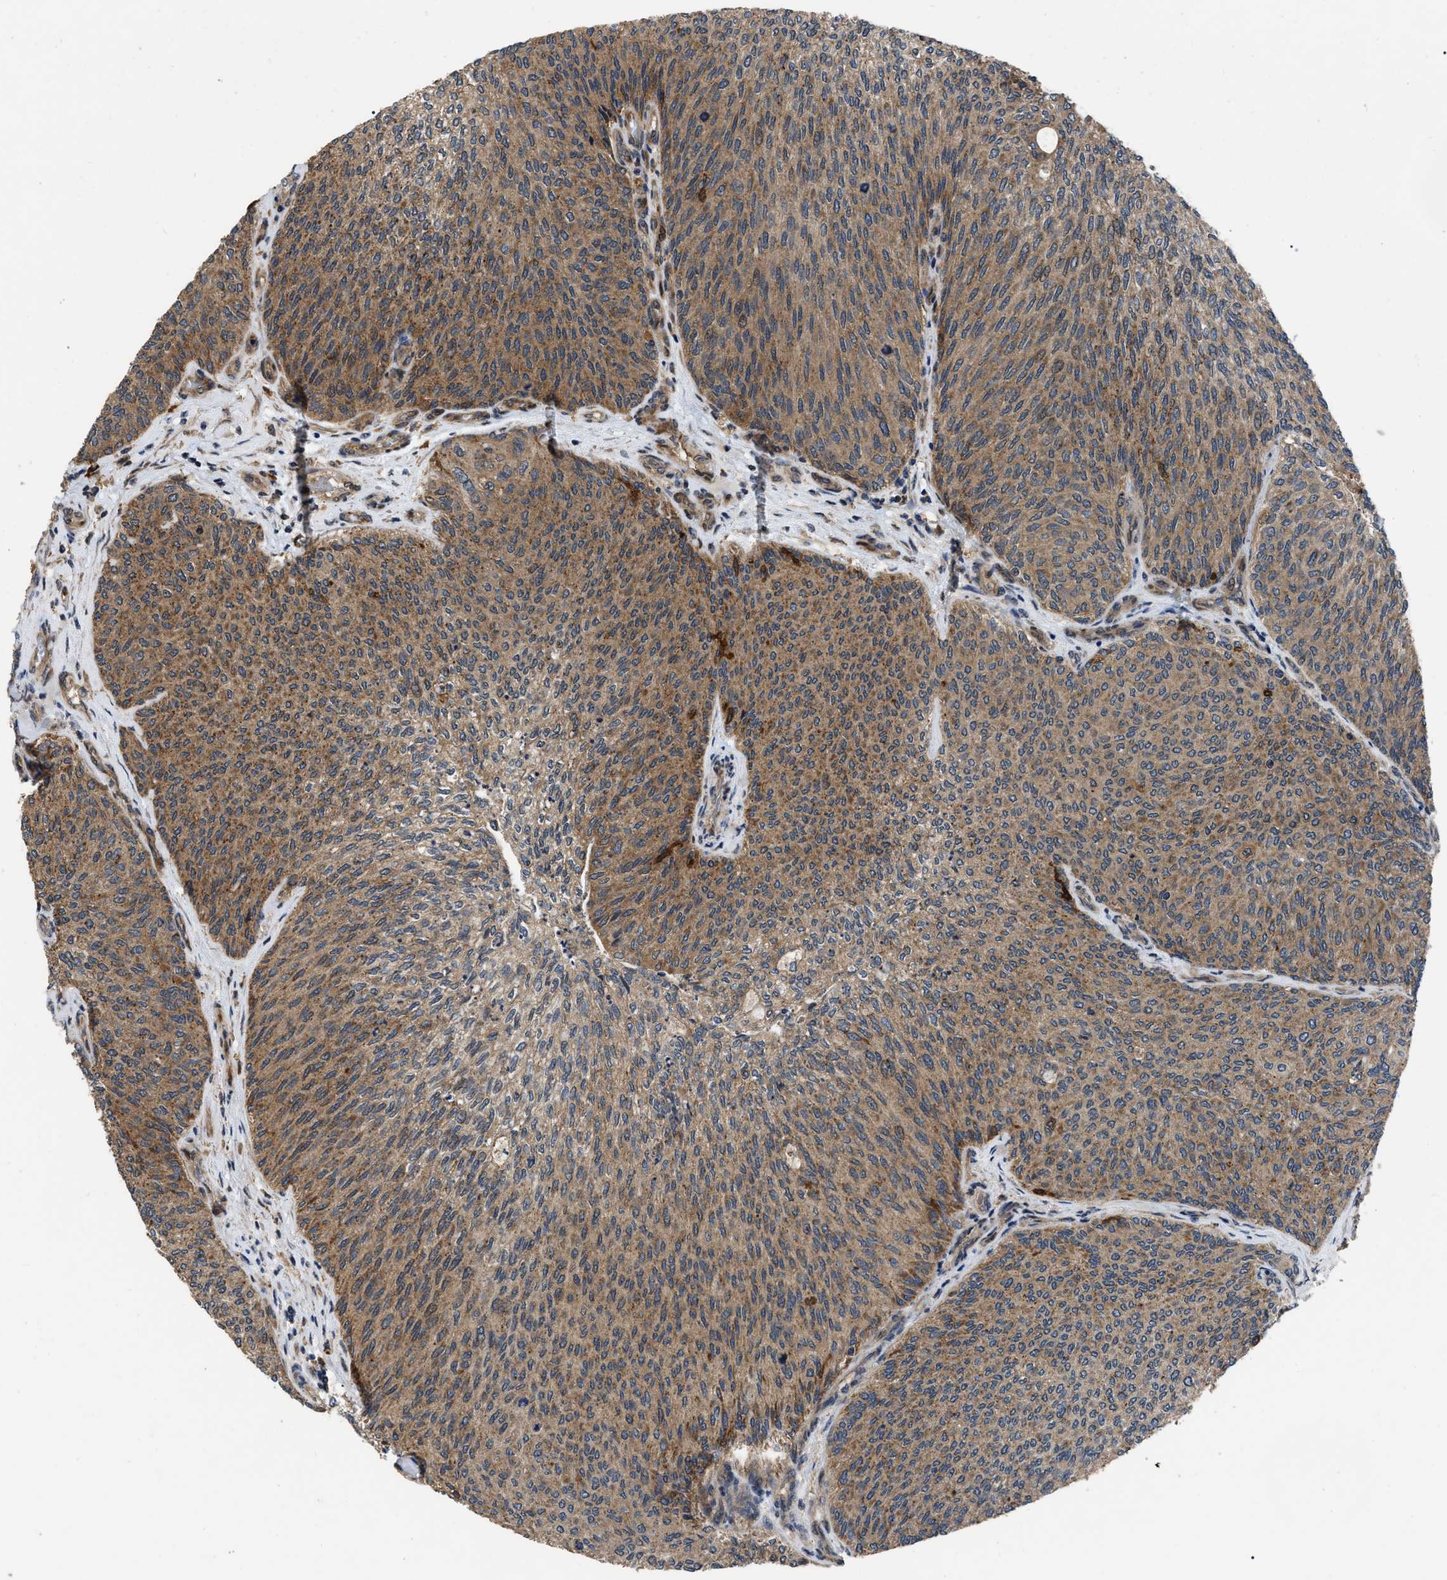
{"staining": {"intensity": "moderate", "quantity": "25%-75%", "location": "cytoplasmic/membranous"}, "tissue": "urothelial cancer", "cell_type": "Tumor cells", "image_type": "cancer", "snomed": [{"axis": "morphology", "description": "Urothelial carcinoma, Low grade"}, {"axis": "topography", "description": "Urinary bladder"}], "caption": "Human low-grade urothelial carcinoma stained for a protein (brown) reveals moderate cytoplasmic/membranous positive positivity in approximately 25%-75% of tumor cells.", "gene": "PPWD1", "patient": {"sex": "female", "age": 79}}